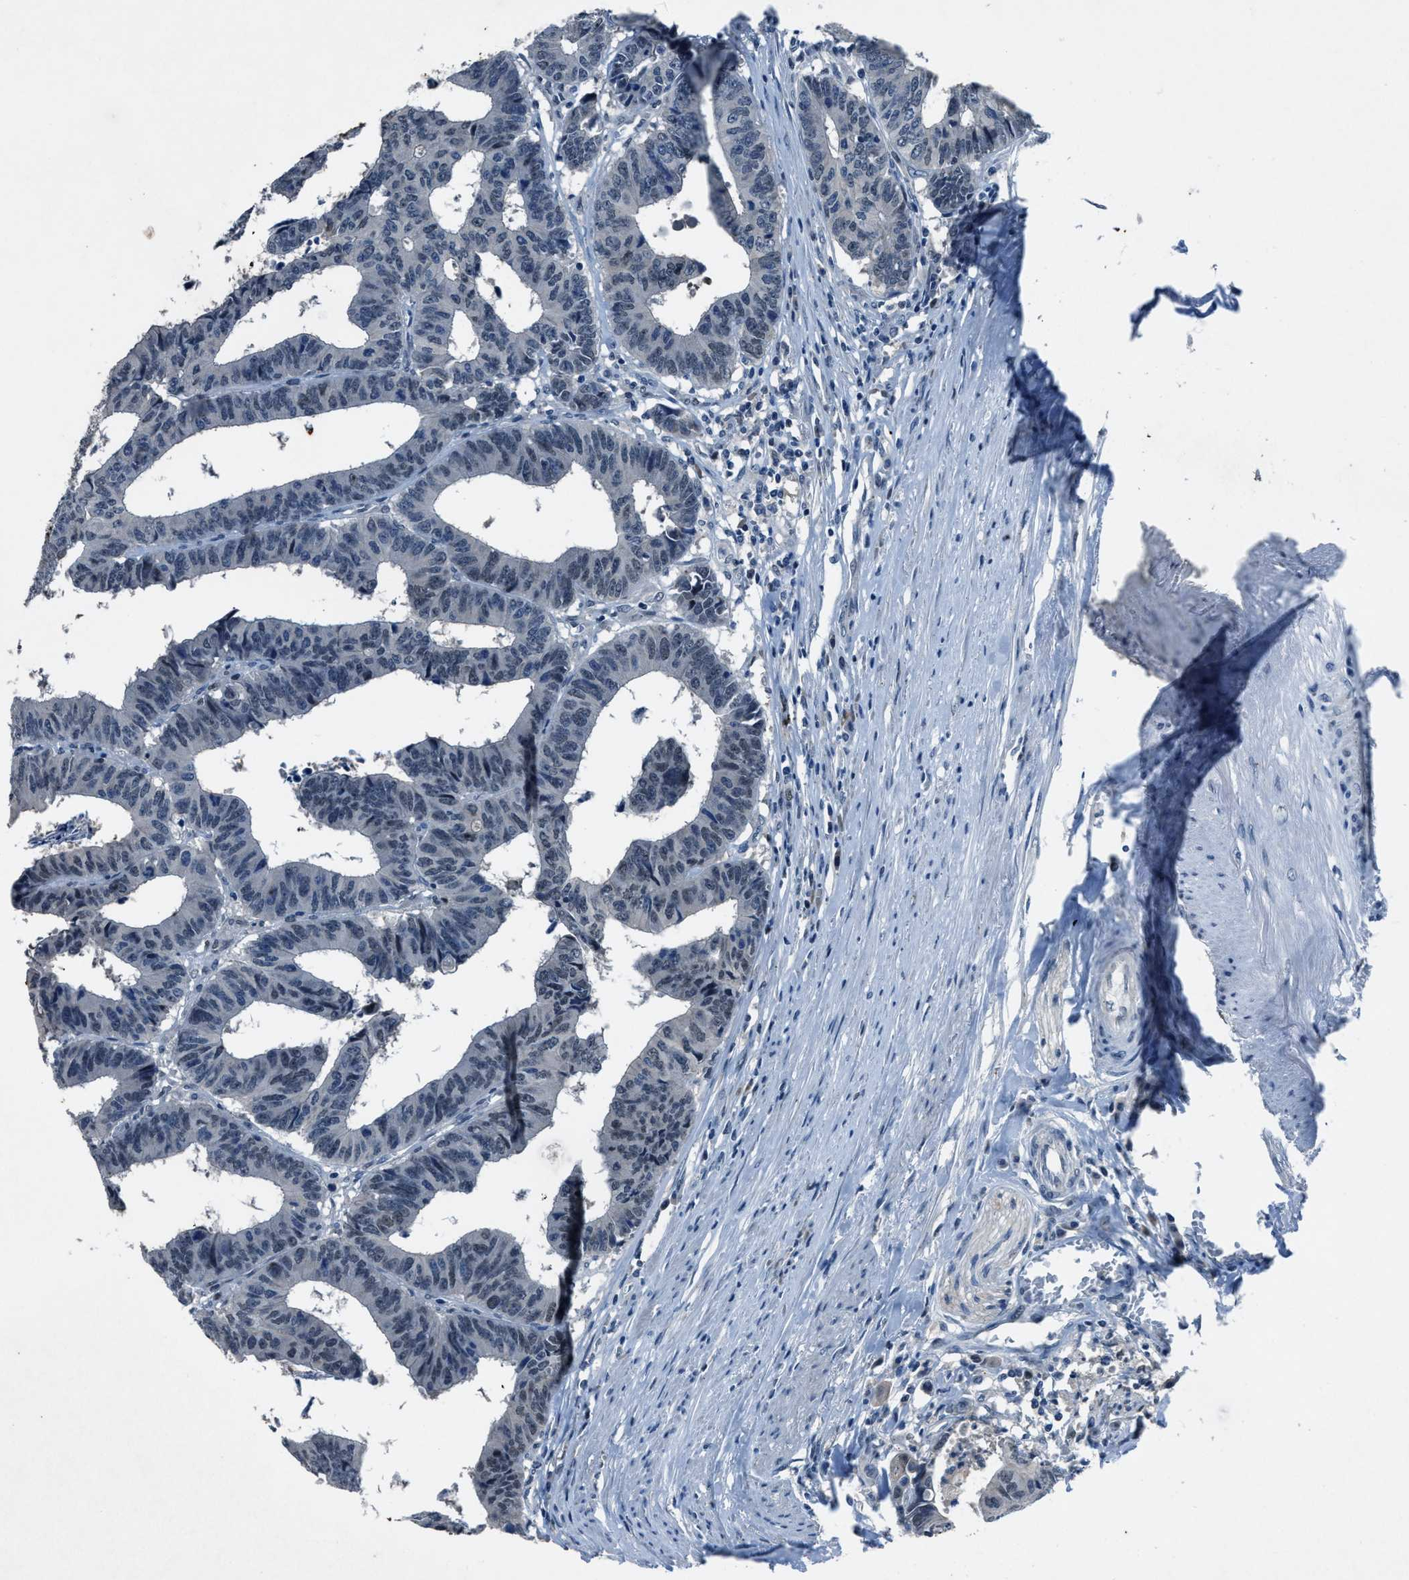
{"staining": {"intensity": "negative", "quantity": "none", "location": "none"}, "tissue": "colorectal cancer", "cell_type": "Tumor cells", "image_type": "cancer", "snomed": [{"axis": "morphology", "description": "Adenocarcinoma, NOS"}, {"axis": "topography", "description": "Rectum"}], "caption": "A photomicrograph of colorectal adenocarcinoma stained for a protein demonstrates no brown staining in tumor cells.", "gene": "DUSP19", "patient": {"sex": "male", "age": 84}}